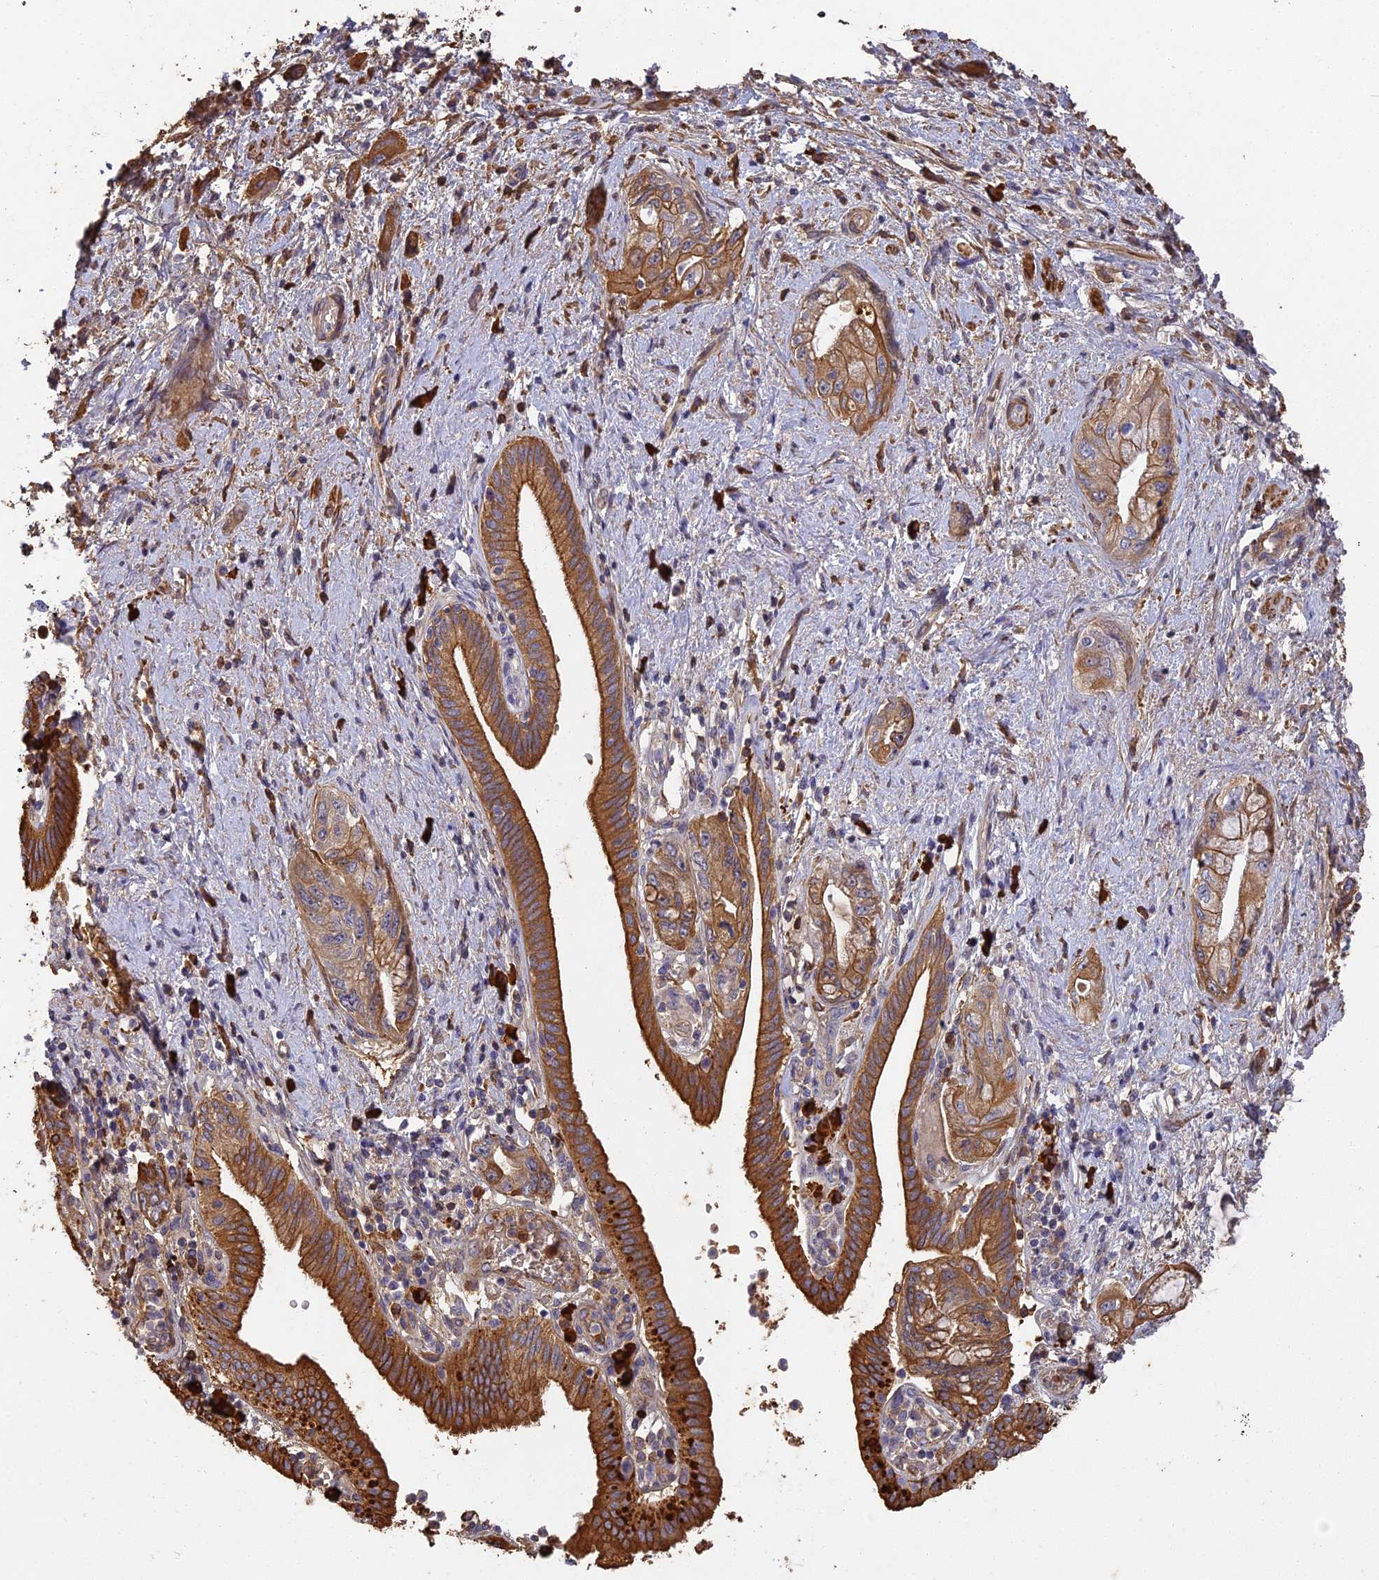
{"staining": {"intensity": "moderate", "quantity": ">75%", "location": "cytoplasmic/membranous"}, "tissue": "pancreatic cancer", "cell_type": "Tumor cells", "image_type": "cancer", "snomed": [{"axis": "morphology", "description": "Adenocarcinoma, NOS"}, {"axis": "topography", "description": "Pancreas"}], "caption": "Protein analysis of adenocarcinoma (pancreatic) tissue displays moderate cytoplasmic/membranous positivity in about >75% of tumor cells.", "gene": "ERMAP", "patient": {"sex": "female", "age": 73}}